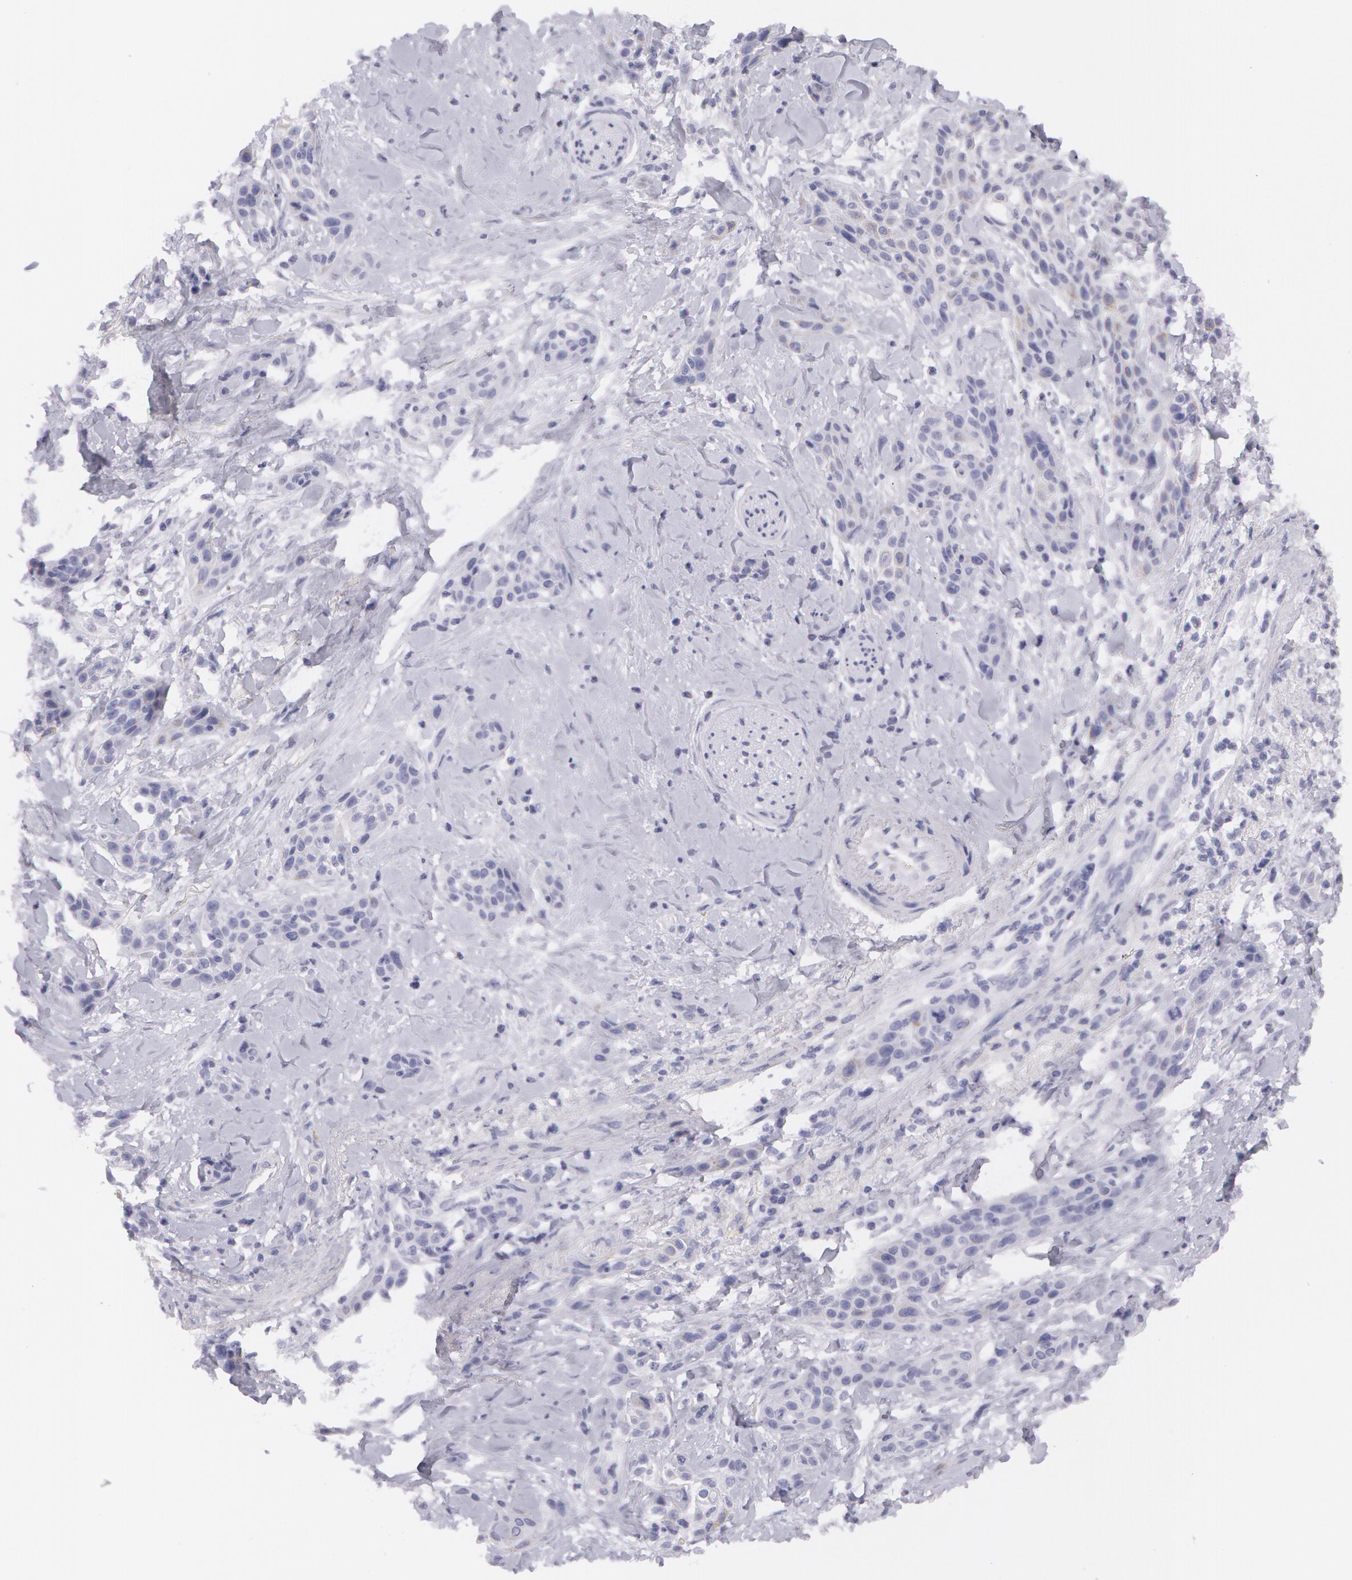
{"staining": {"intensity": "negative", "quantity": "none", "location": "none"}, "tissue": "skin cancer", "cell_type": "Tumor cells", "image_type": "cancer", "snomed": [{"axis": "morphology", "description": "Squamous cell carcinoma, NOS"}, {"axis": "topography", "description": "Skin"}, {"axis": "topography", "description": "Anal"}], "caption": "There is no significant staining in tumor cells of skin cancer. The staining is performed using DAB (3,3'-diaminobenzidine) brown chromogen with nuclei counter-stained in using hematoxylin.", "gene": "AMACR", "patient": {"sex": "male", "age": 64}}